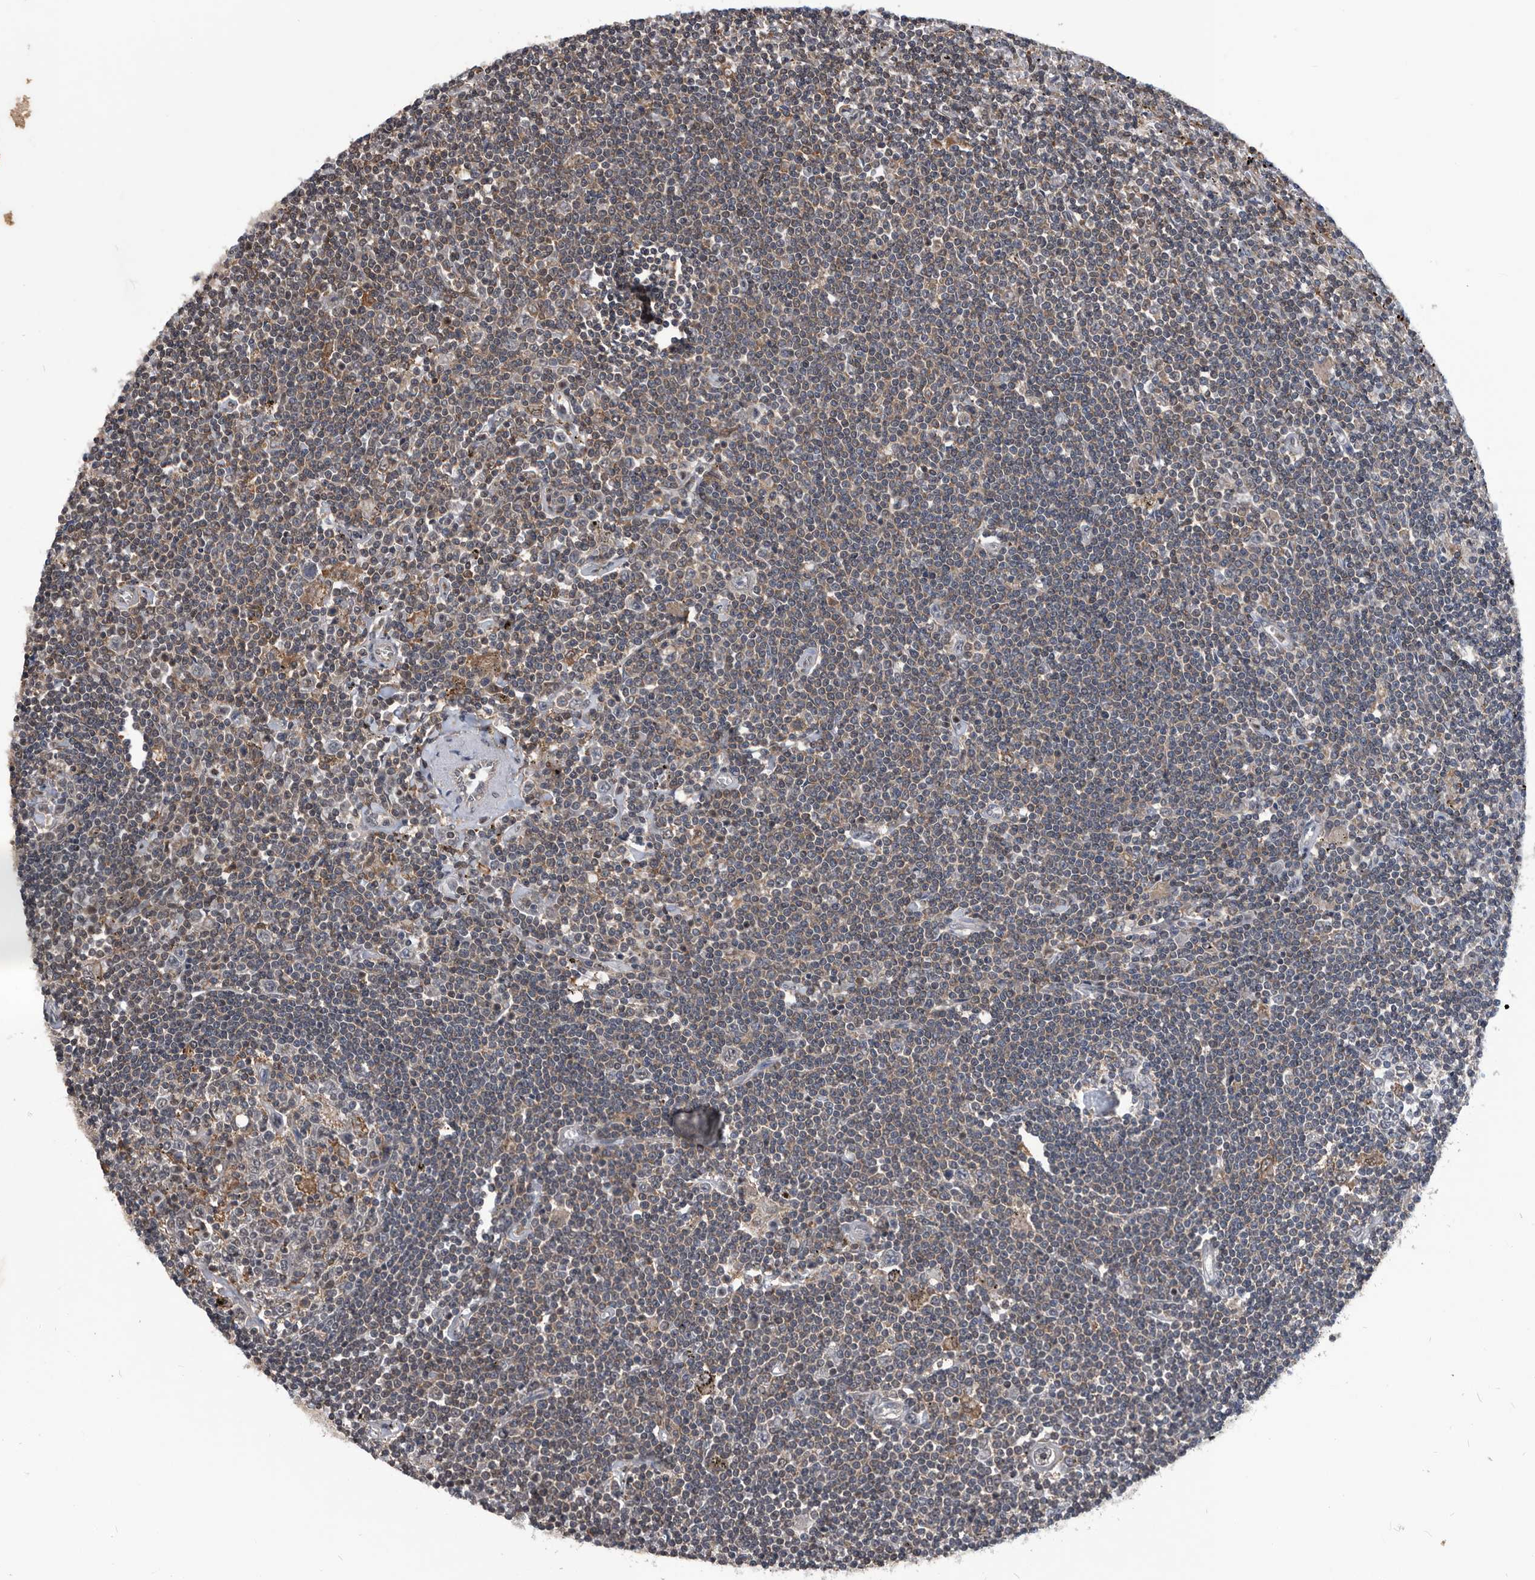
{"staining": {"intensity": "weak", "quantity": "25%-75%", "location": "cytoplasmic/membranous"}, "tissue": "lymphoma", "cell_type": "Tumor cells", "image_type": "cancer", "snomed": [{"axis": "morphology", "description": "Malignant lymphoma, non-Hodgkin's type, Low grade"}, {"axis": "topography", "description": "Spleen"}], "caption": "Immunohistochemistry (IHC) image of human malignant lymphoma, non-Hodgkin's type (low-grade) stained for a protein (brown), which reveals low levels of weak cytoplasmic/membranous positivity in approximately 25%-75% of tumor cells.", "gene": "NRBP1", "patient": {"sex": "male", "age": 76}}